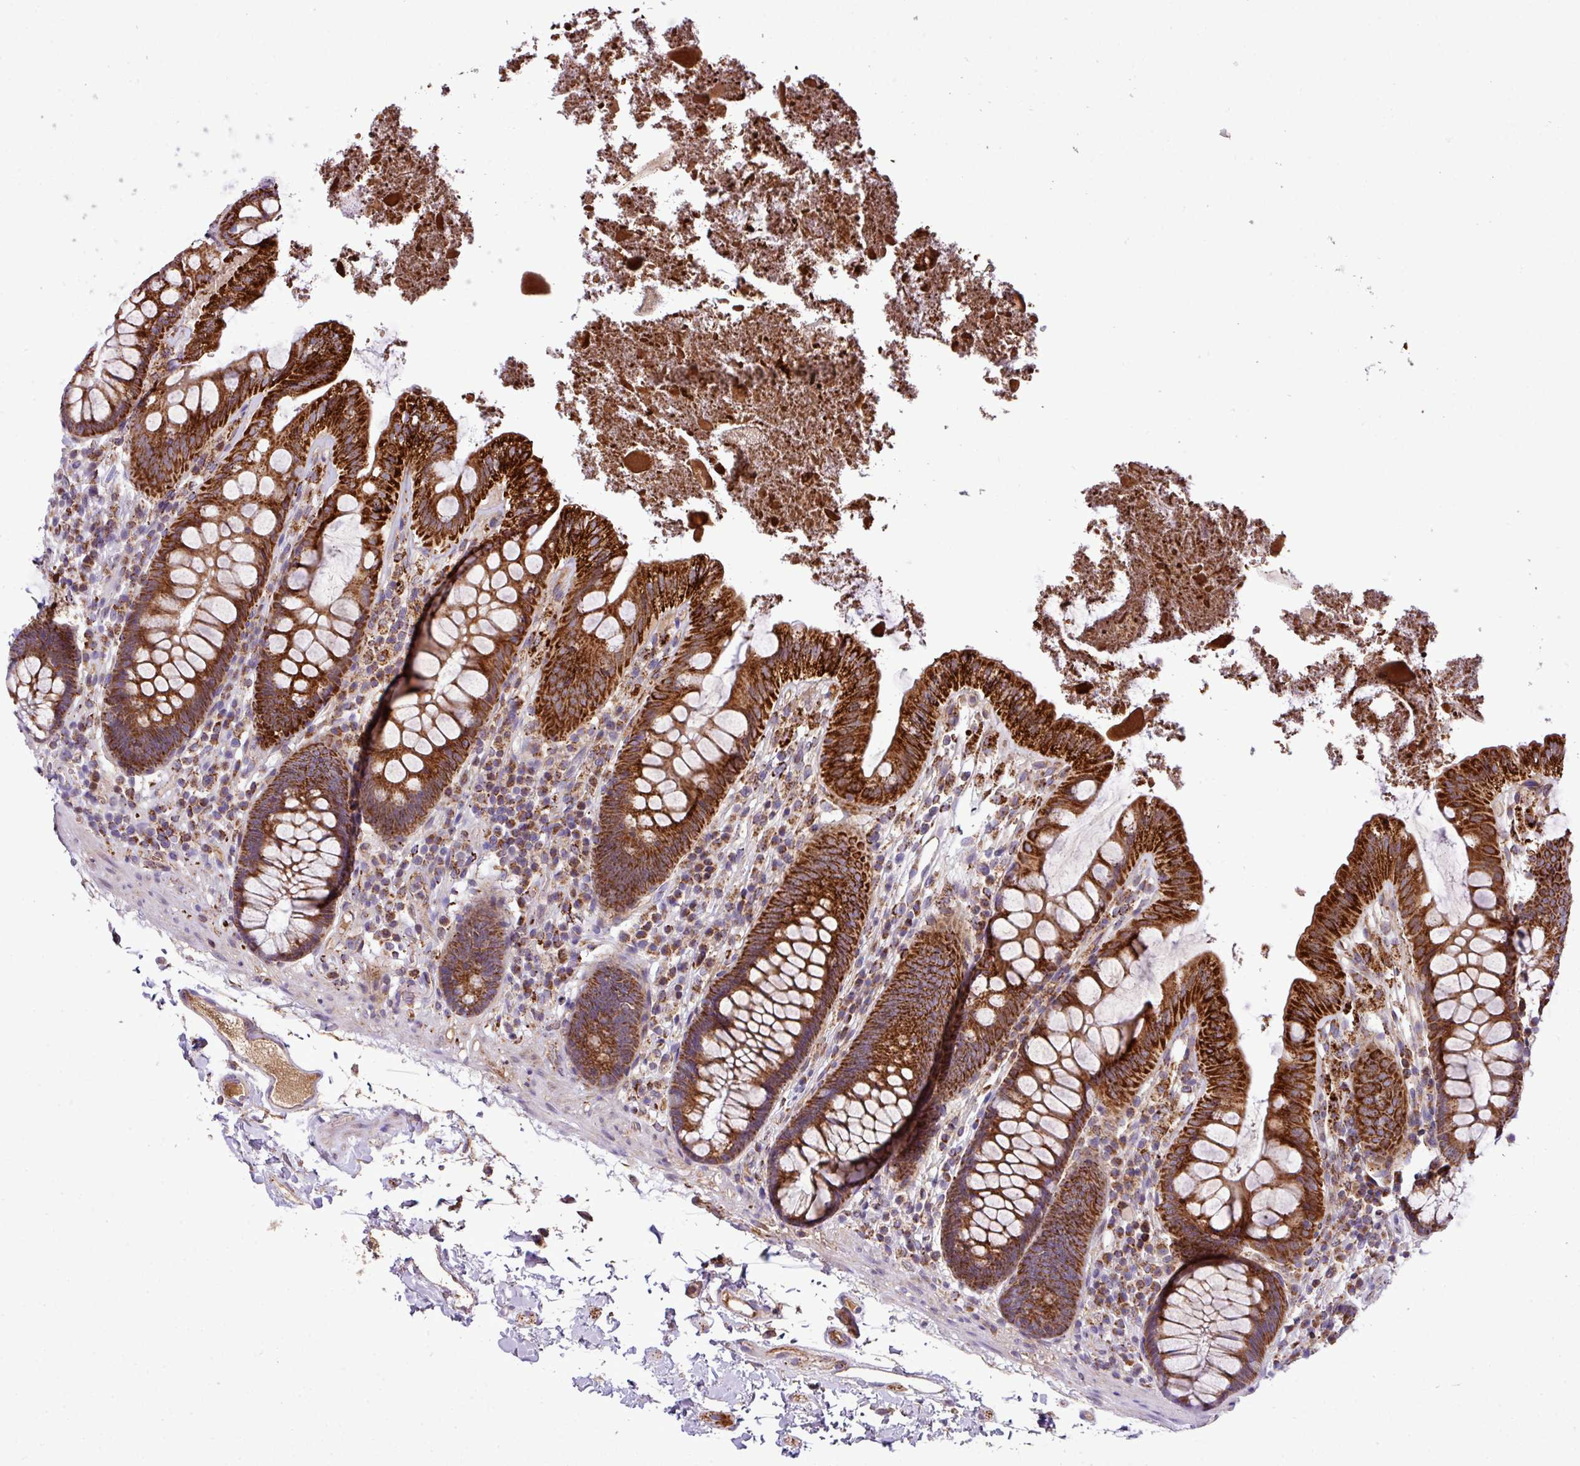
{"staining": {"intensity": "moderate", "quantity": ">75%", "location": "cytoplasmic/membranous"}, "tissue": "colon", "cell_type": "Endothelial cells", "image_type": "normal", "snomed": [{"axis": "morphology", "description": "Normal tissue, NOS"}, {"axis": "topography", "description": "Colon"}], "caption": "Protein expression analysis of benign human colon reveals moderate cytoplasmic/membranous positivity in about >75% of endothelial cells. (DAB = brown stain, brightfield microscopy at high magnification).", "gene": "ZNF569", "patient": {"sex": "male", "age": 84}}